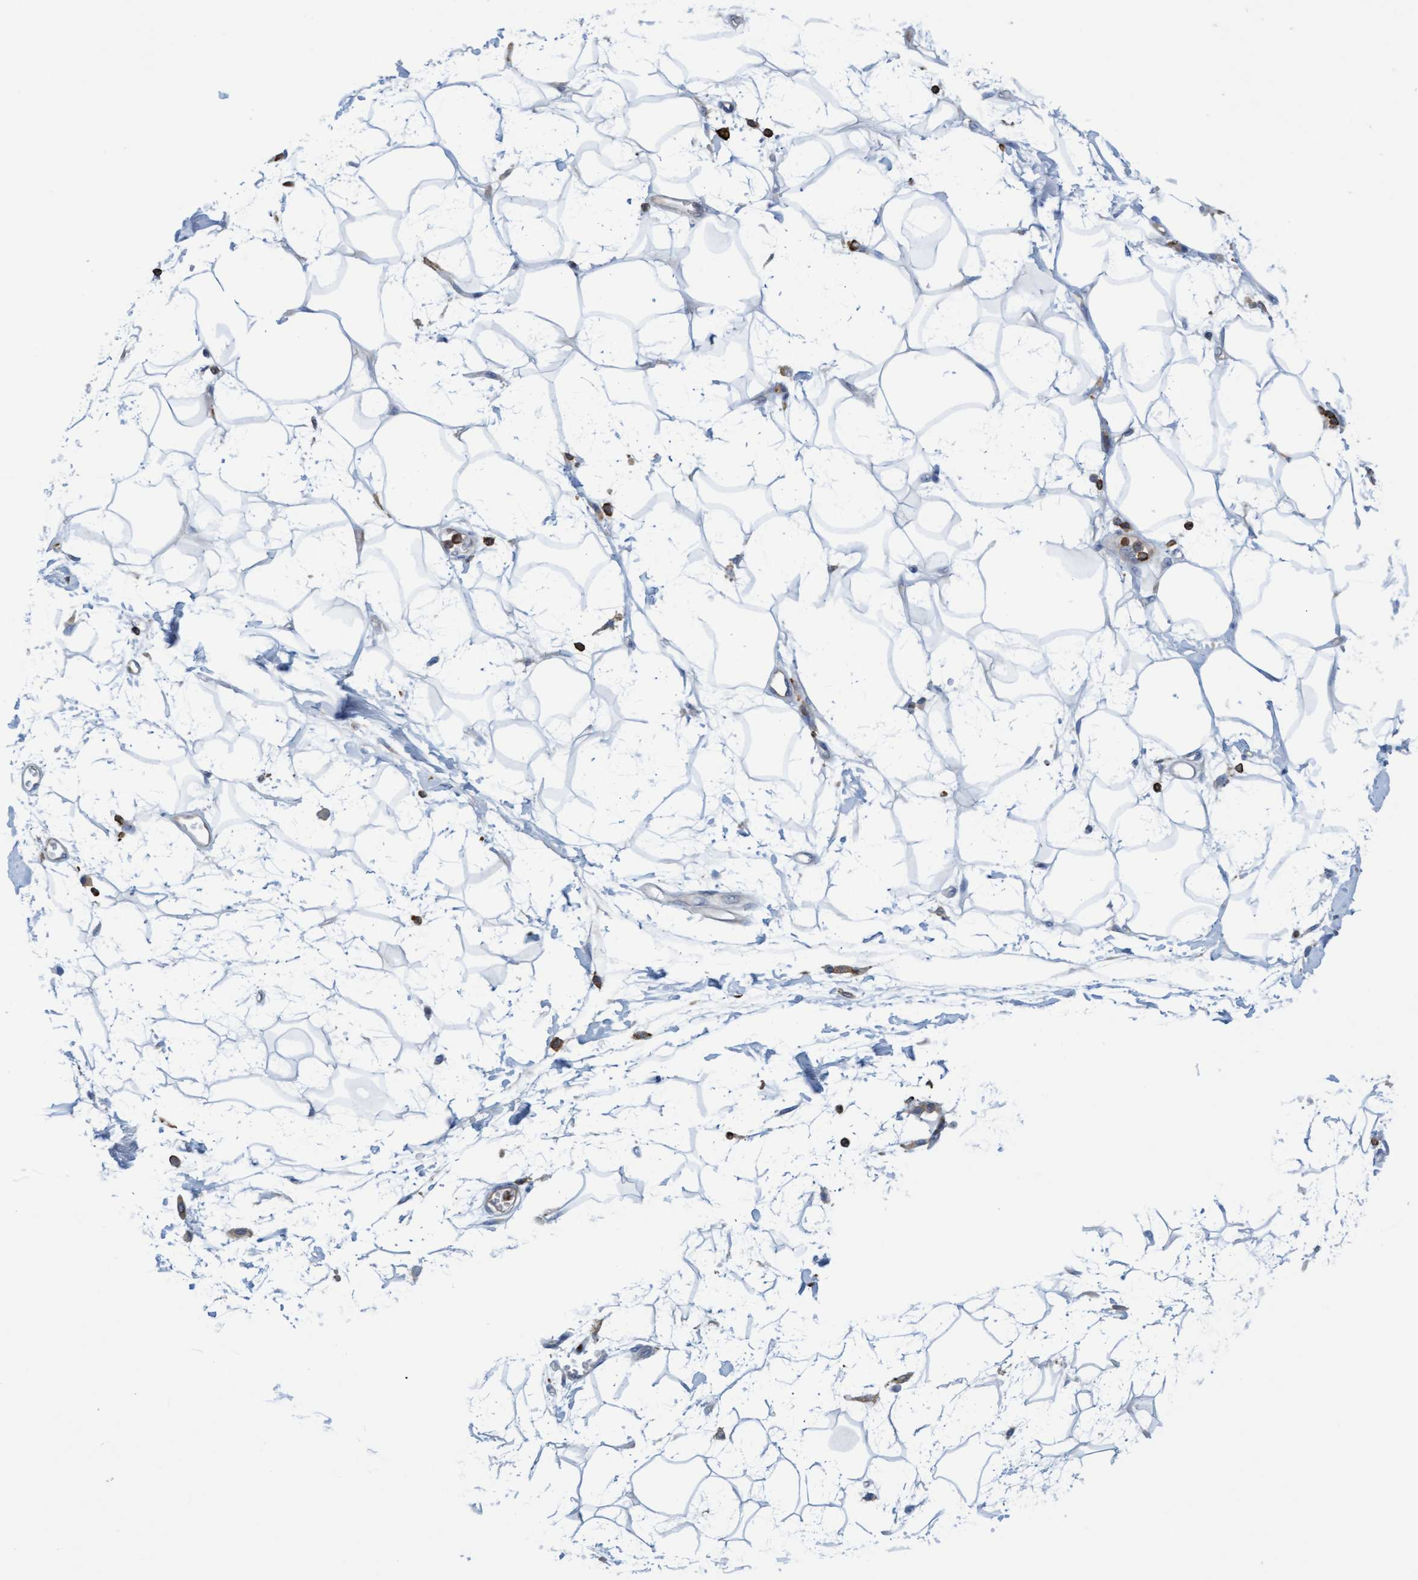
{"staining": {"intensity": "negative", "quantity": "none", "location": "none"}, "tissue": "adipose tissue", "cell_type": "Adipocytes", "image_type": "normal", "snomed": [{"axis": "morphology", "description": "Normal tissue, NOS"}, {"axis": "morphology", "description": "Adenocarcinoma, NOS"}, {"axis": "topography", "description": "Duodenum"}, {"axis": "topography", "description": "Peripheral nerve tissue"}], "caption": "Adipose tissue was stained to show a protein in brown. There is no significant staining in adipocytes. (IHC, brightfield microscopy, high magnification).", "gene": "FNBP1", "patient": {"sex": "female", "age": 60}}